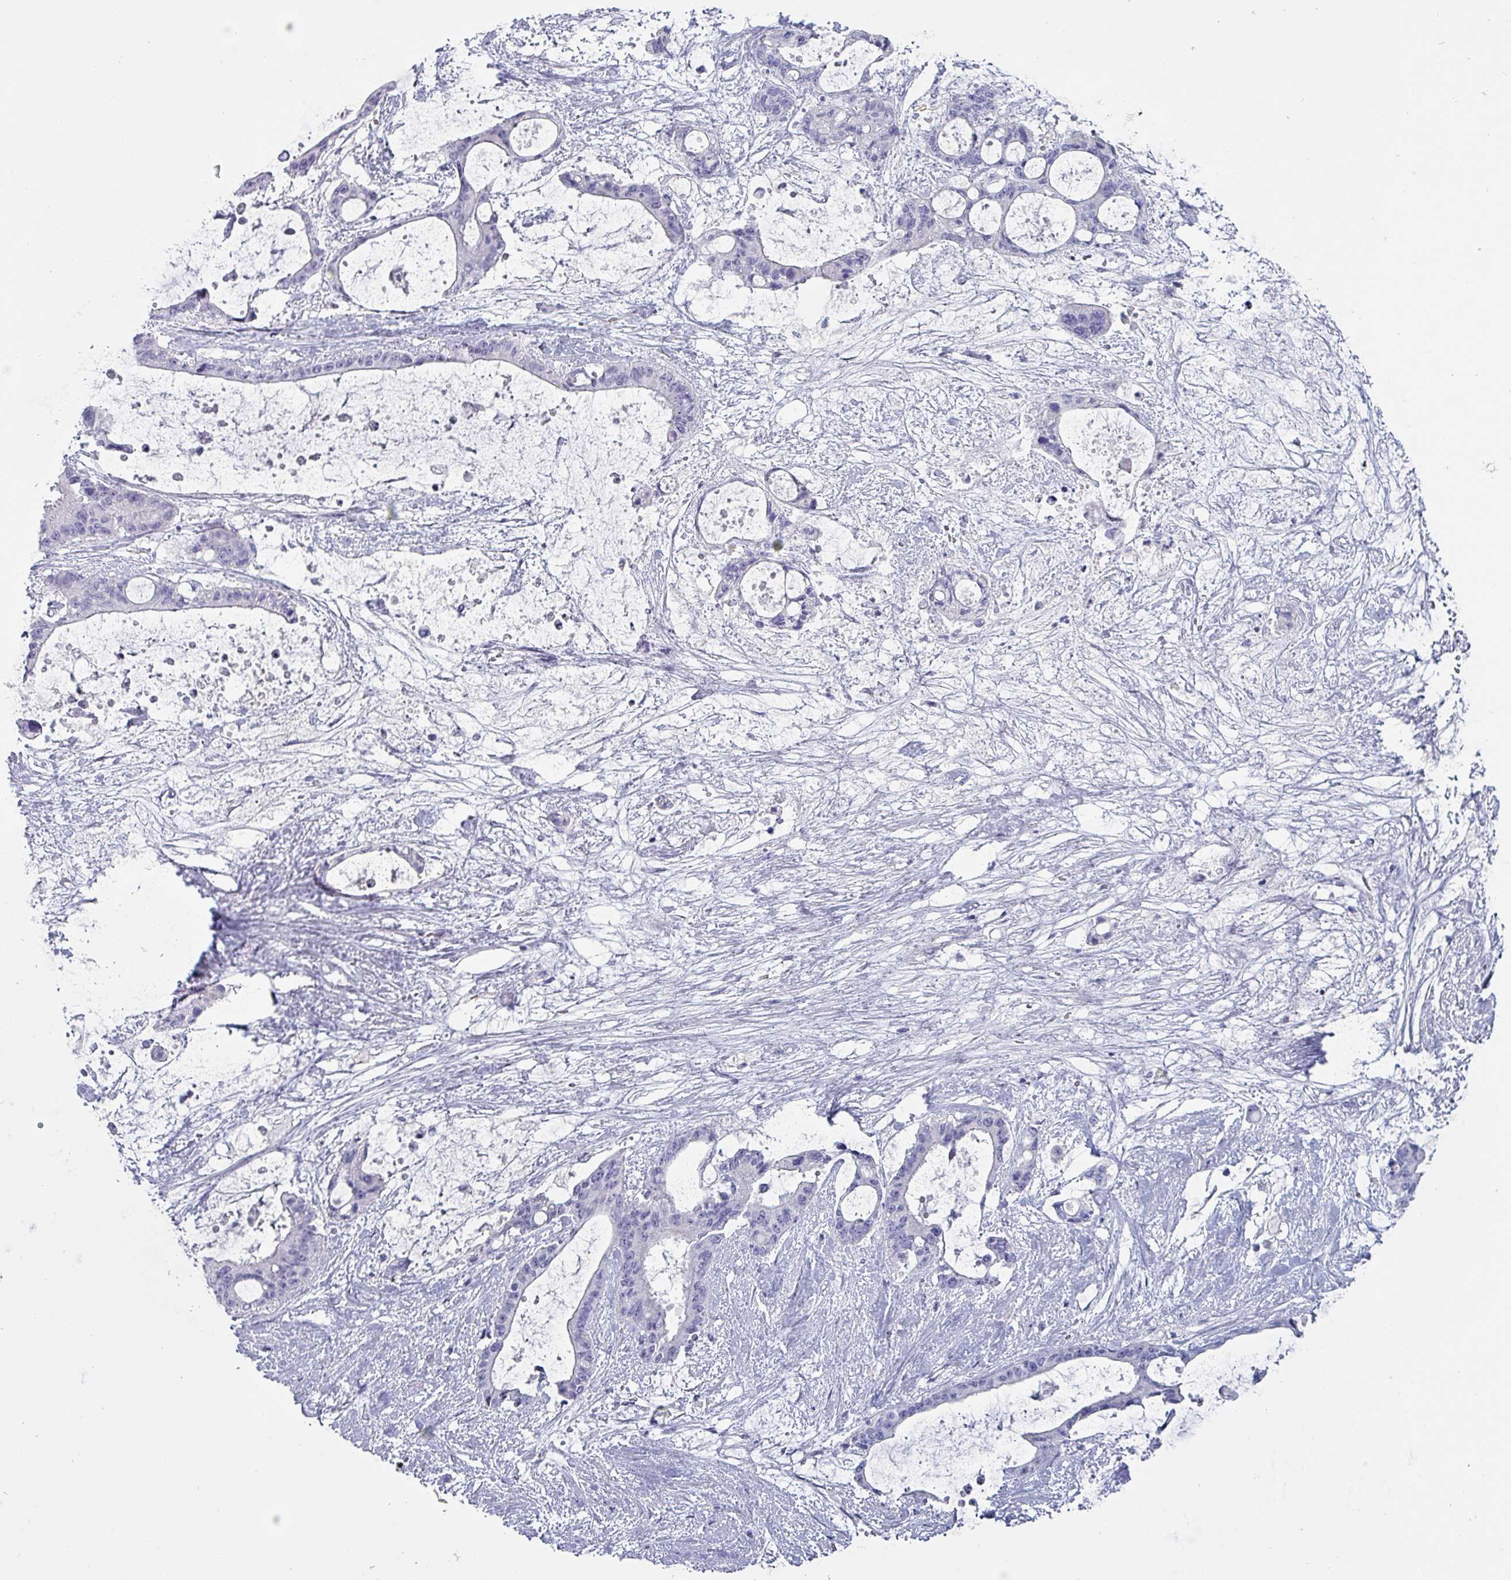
{"staining": {"intensity": "negative", "quantity": "none", "location": "none"}, "tissue": "liver cancer", "cell_type": "Tumor cells", "image_type": "cancer", "snomed": [{"axis": "morphology", "description": "Normal tissue, NOS"}, {"axis": "morphology", "description": "Cholangiocarcinoma"}, {"axis": "topography", "description": "Liver"}, {"axis": "topography", "description": "Peripheral nerve tissue"}], "caption": "The histopathology image displays no staining of tumor cells in liver cancer (cholangiocarcinoma).", "gene": "INS-IGF2", "patient": {"sex": "female", "age": 73}}